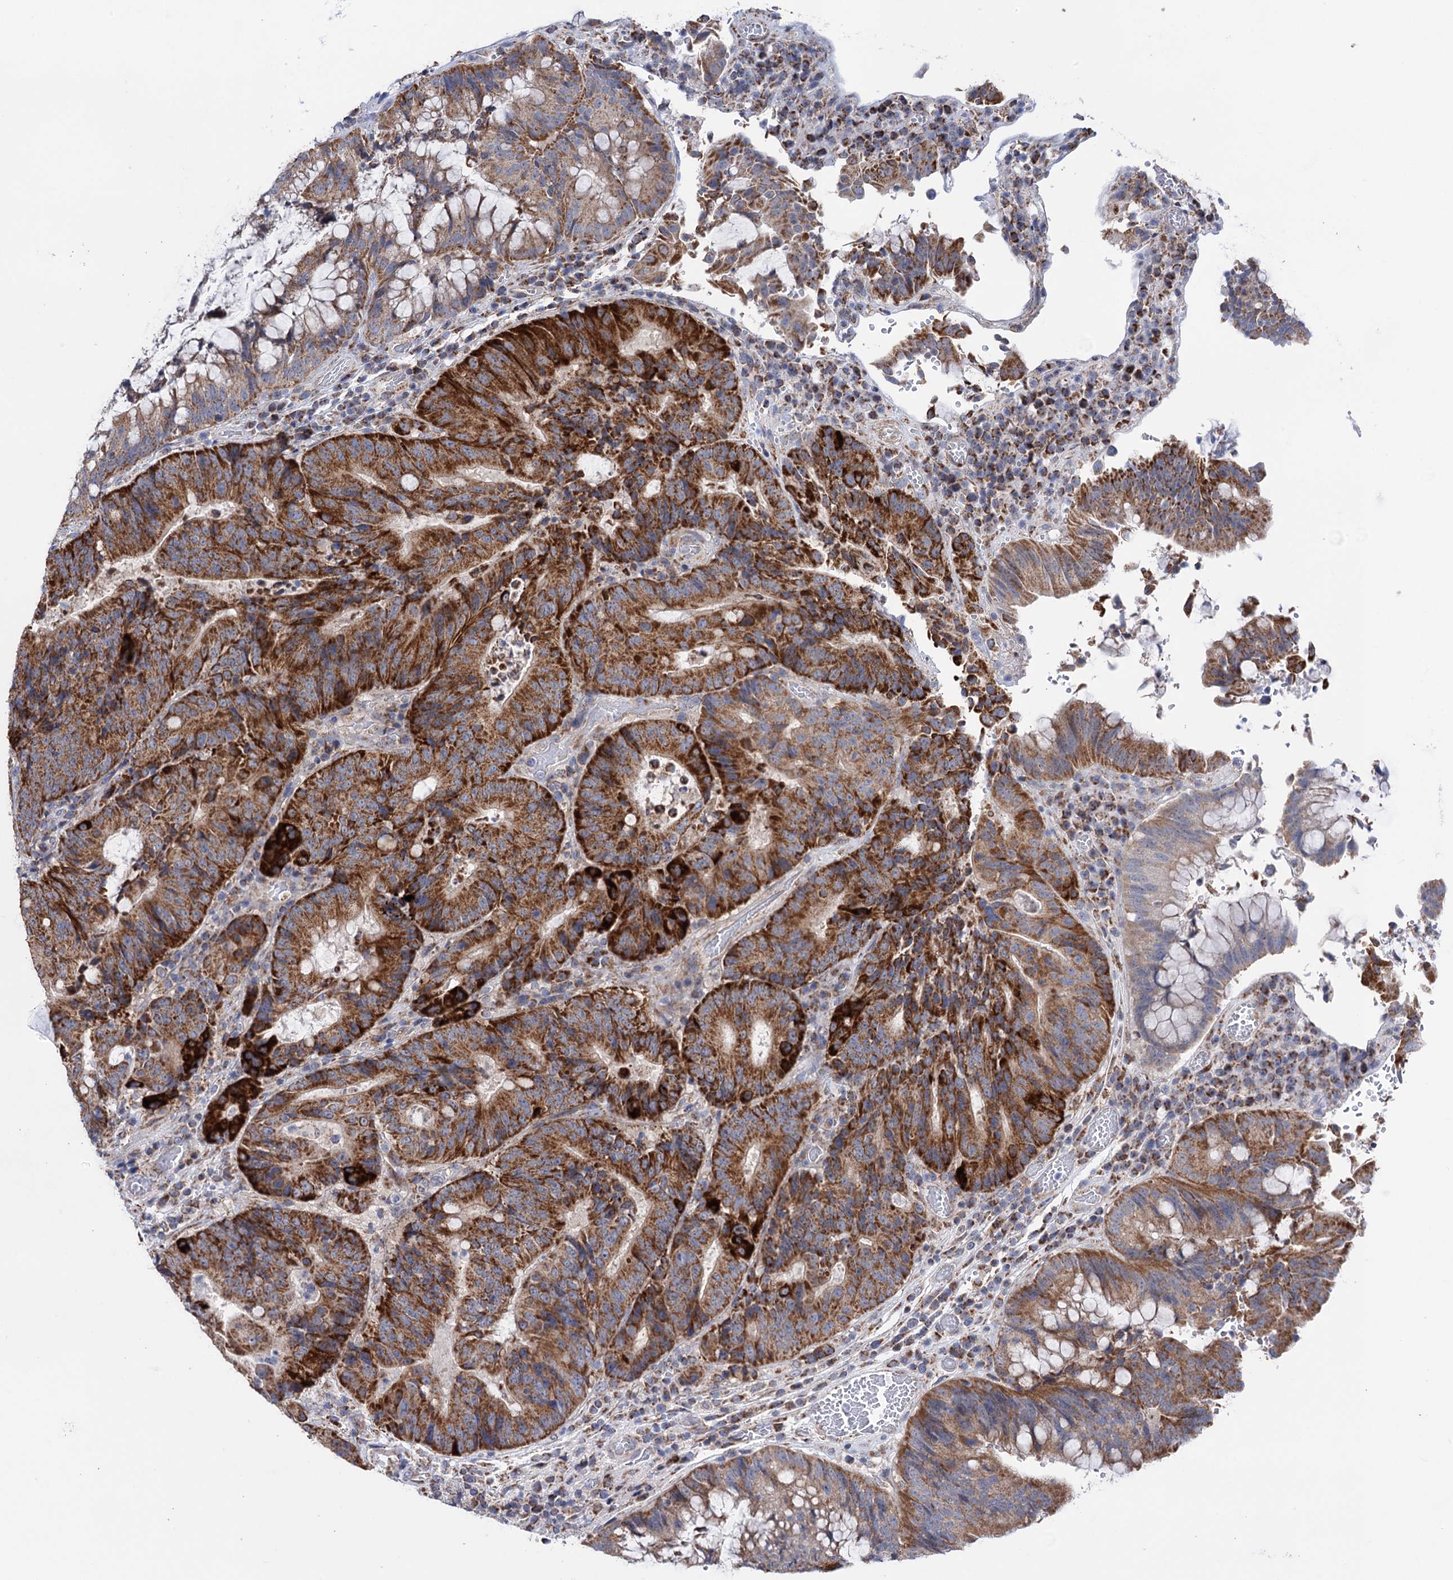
{"staining": {"intensity": "strong", "quantity": "25%-75%", "location": "cytoplasmic/membranous"}, "tissue": "colorectal cancer", "cell_type": "Tumor cells", "image_type": "cancer", "snomed": [{"axis": "morphology", "description": "Adenocarcinoma, NOS"}, {"axis": "topography", "description": "Rectum"}], "caption": "A high-resolution micrograph shows immunohistochemistry (IHC) staining of colorectal cancer (adenocarcinoma), which displays strong cytoplasmic/membranous expression in approximately 25%-75% of tumor cells. The staining was performed using DAB (3,3'-diaminobenzidine), with brown indicating positive protein expression. Nuclei are stained blue with hematoxylin.", "gene": "SUCLA2", "patient": {"sex": "male", "age": 69}}